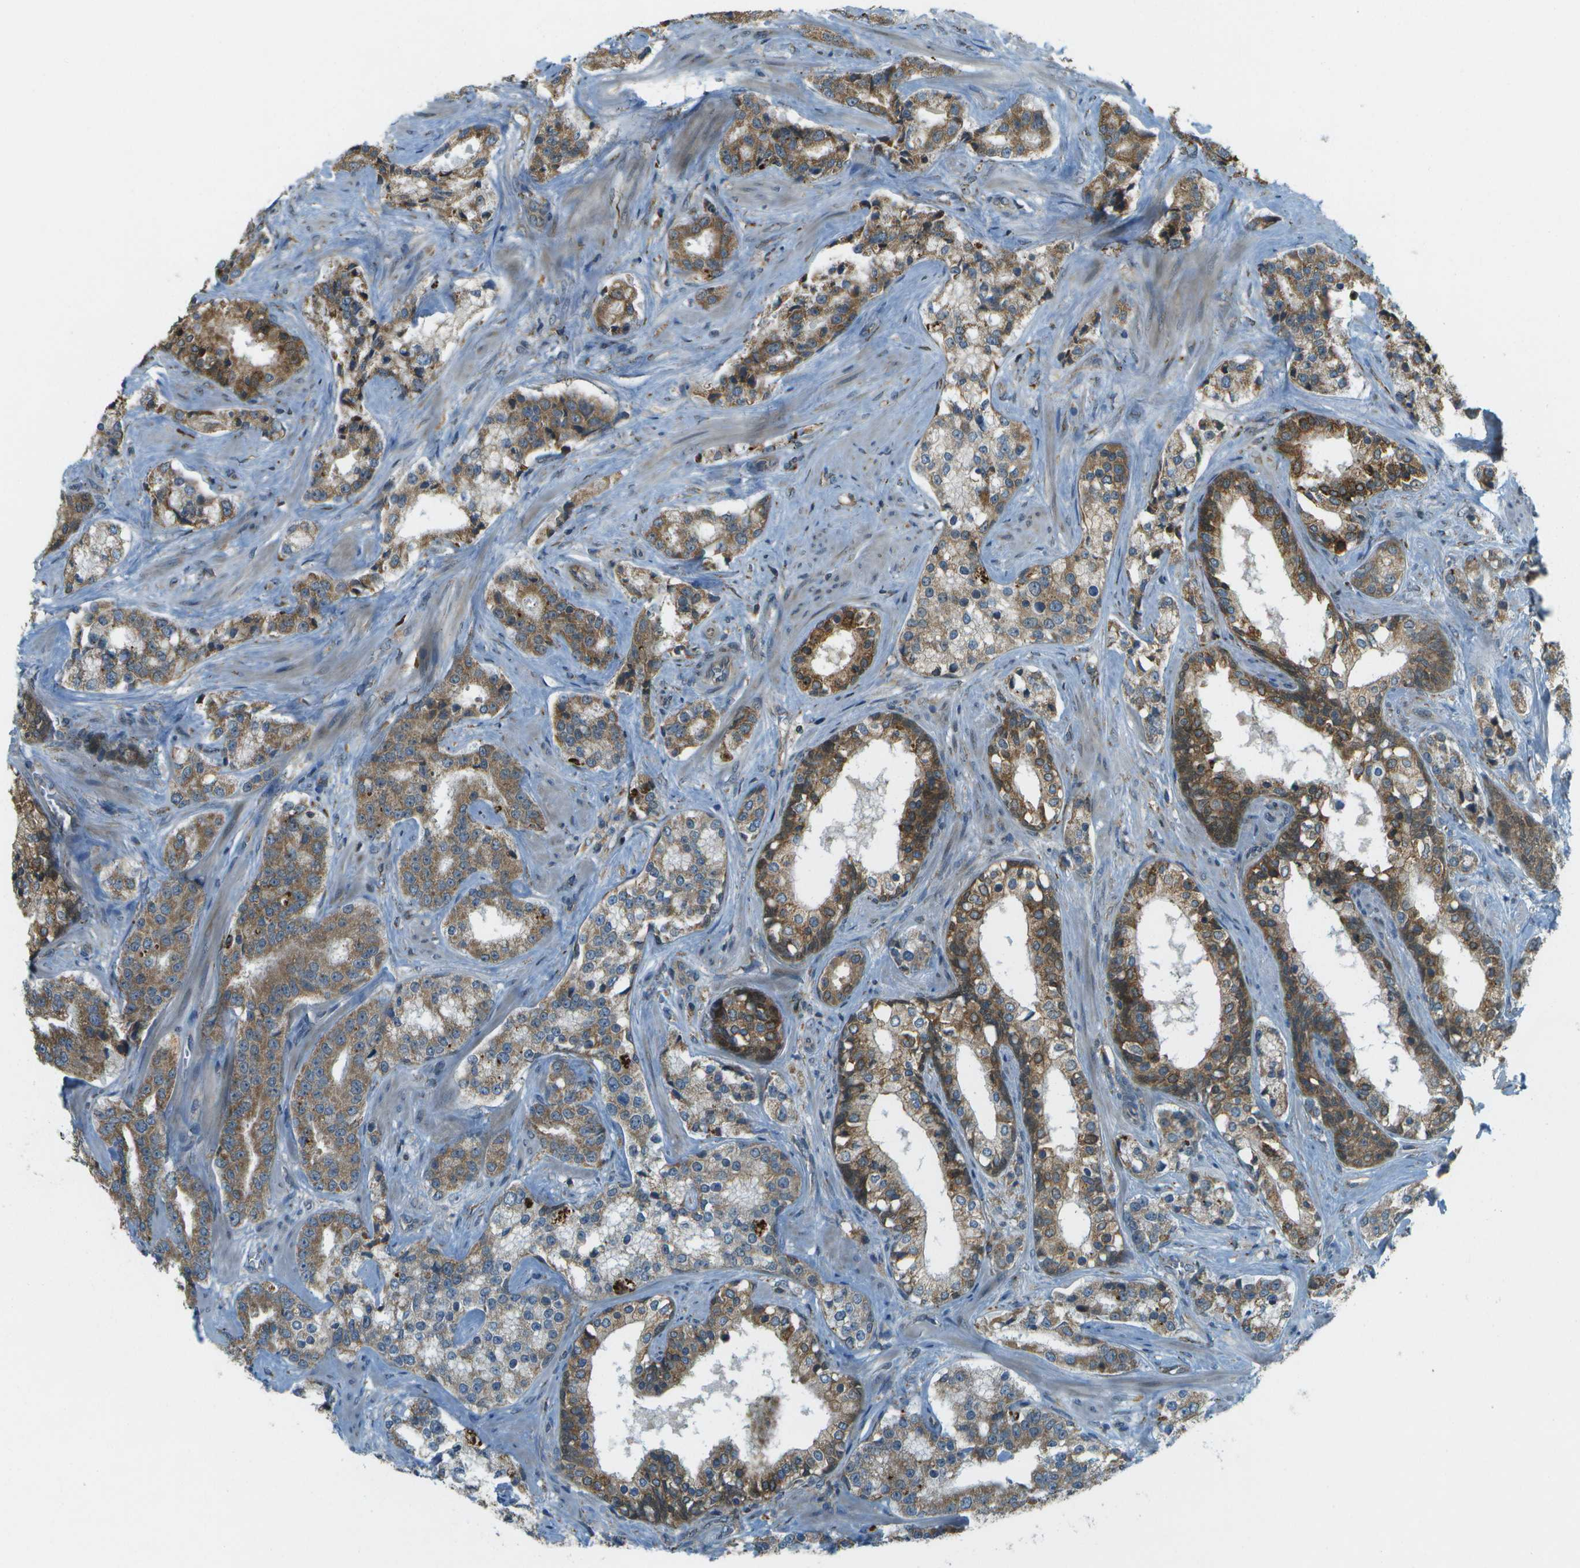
{"staining": {"intensity": "strong", "quantity": ">75%", "location": "cytoplasmic/membranous"}, "tissue": "prostate cancer", "cell_type": "Tumor cells", "image_type": "cancer", "snomed": [{"axis": "morphology", "description": "Adenocarcinoma, High grade"}, {"axis": "topography", "description": "Prostate"}], "caption": "Immunohistochemistry (DAB) staining of human prostate high-grade adenocarcinoma exhibits strong cytoplasmic/membranous protein positivity in approximately >75% of tumor cells.", "gene": "USP30", "patient": {"sex": "male", "age": 60}}